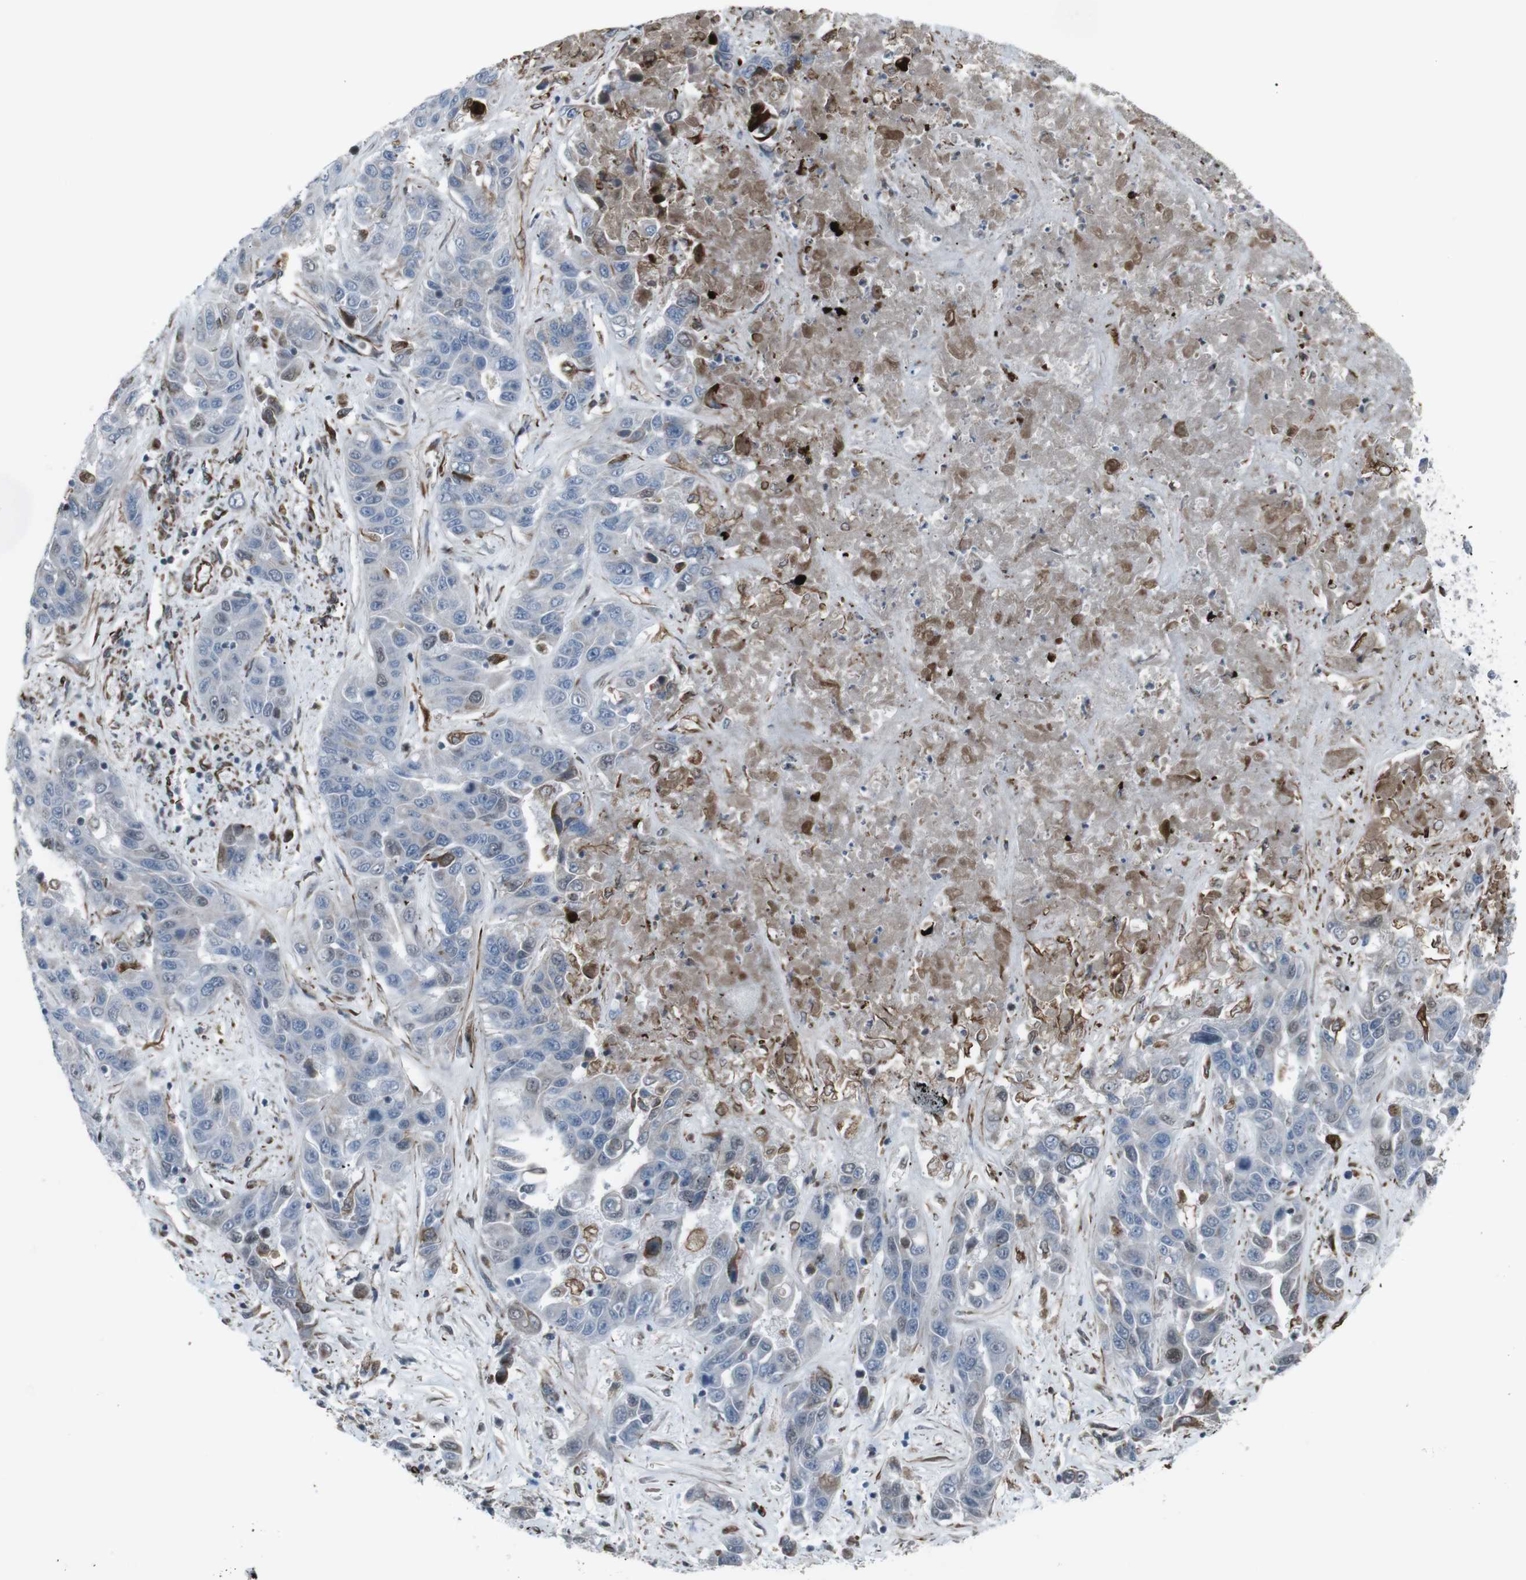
{"staining": {"intensity": "negative", "quantity": "none", "location": "none"}, "tissue": "liver cancer", "cell_type": "Tumor cells", "image_type": "cancer", "snomed": [{"axis": "morphology", "description": "Cholangiocarcinoma"}, {"axis": "topography", "description": "Liver"}], "caption": "Tumor cells show no significant positivity in liver cancer. The staining was performed using DAB to visualize the protein expression in brown, while the nuclei were stained in blue with hematoxylin (Magnification: 20x).", "gene": "TMEM141", "patient": {"sex": "female", "age": 52}}